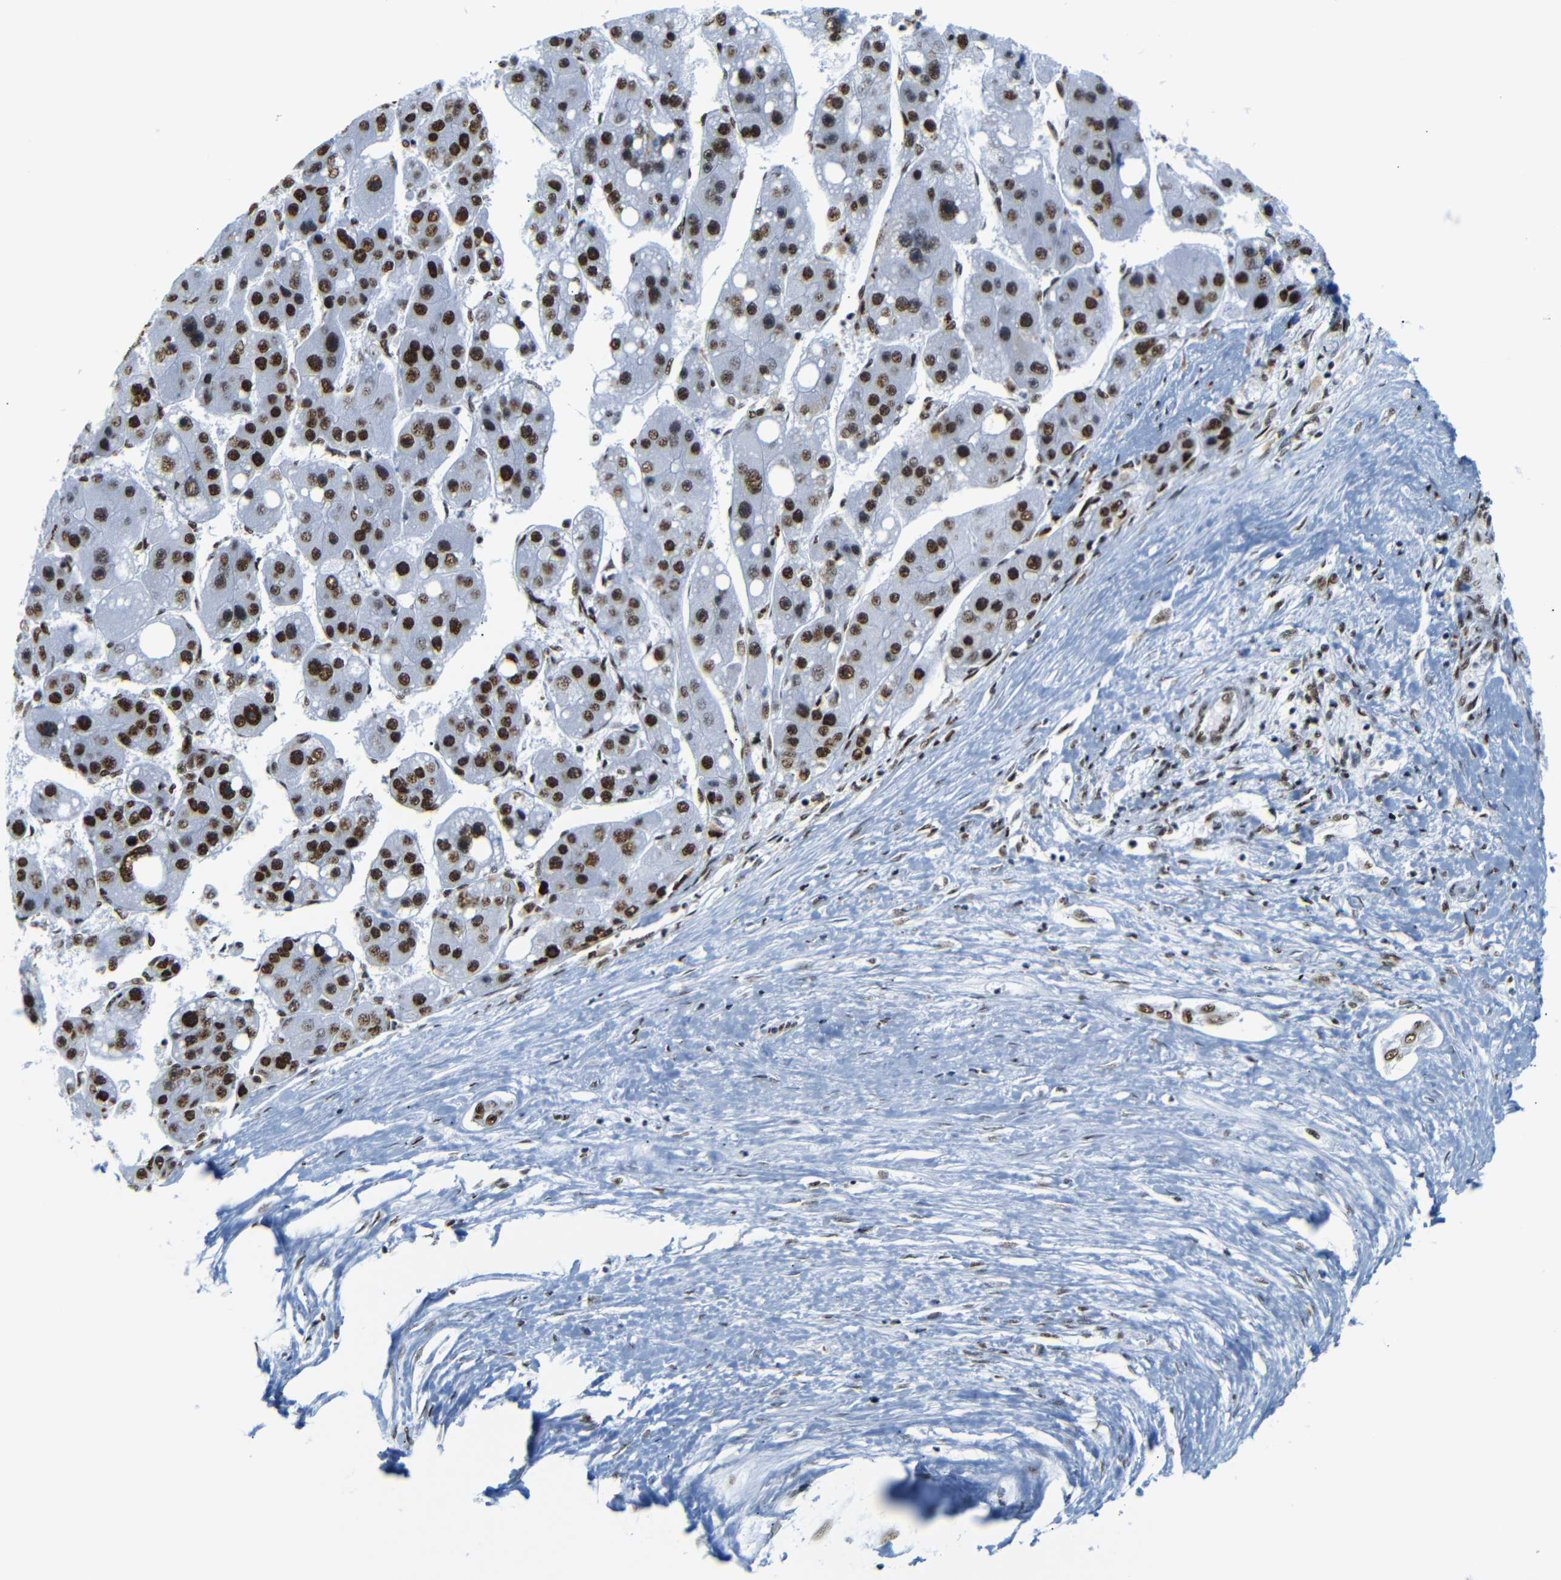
{"staining": {"intensity": "strong", "quantity": ">75%", "location": "nuclear"}, "tissue": "liver cancer", "cell_type": "Tumor cells", "image_type": "cancer", "snomed": [{"axis": "morphology", "description": "Carcinoma, Hepatocellular, NOS"}, {"axis": "topography", "description": "Liver"}], "caption": "About >75% of tumor cells in human liver cancer show strong nuclear protein staining as visualized by brown immunohistochemical staining.", "gene": "TRA2B", "patient": {"sex": "female", "age": 61}}